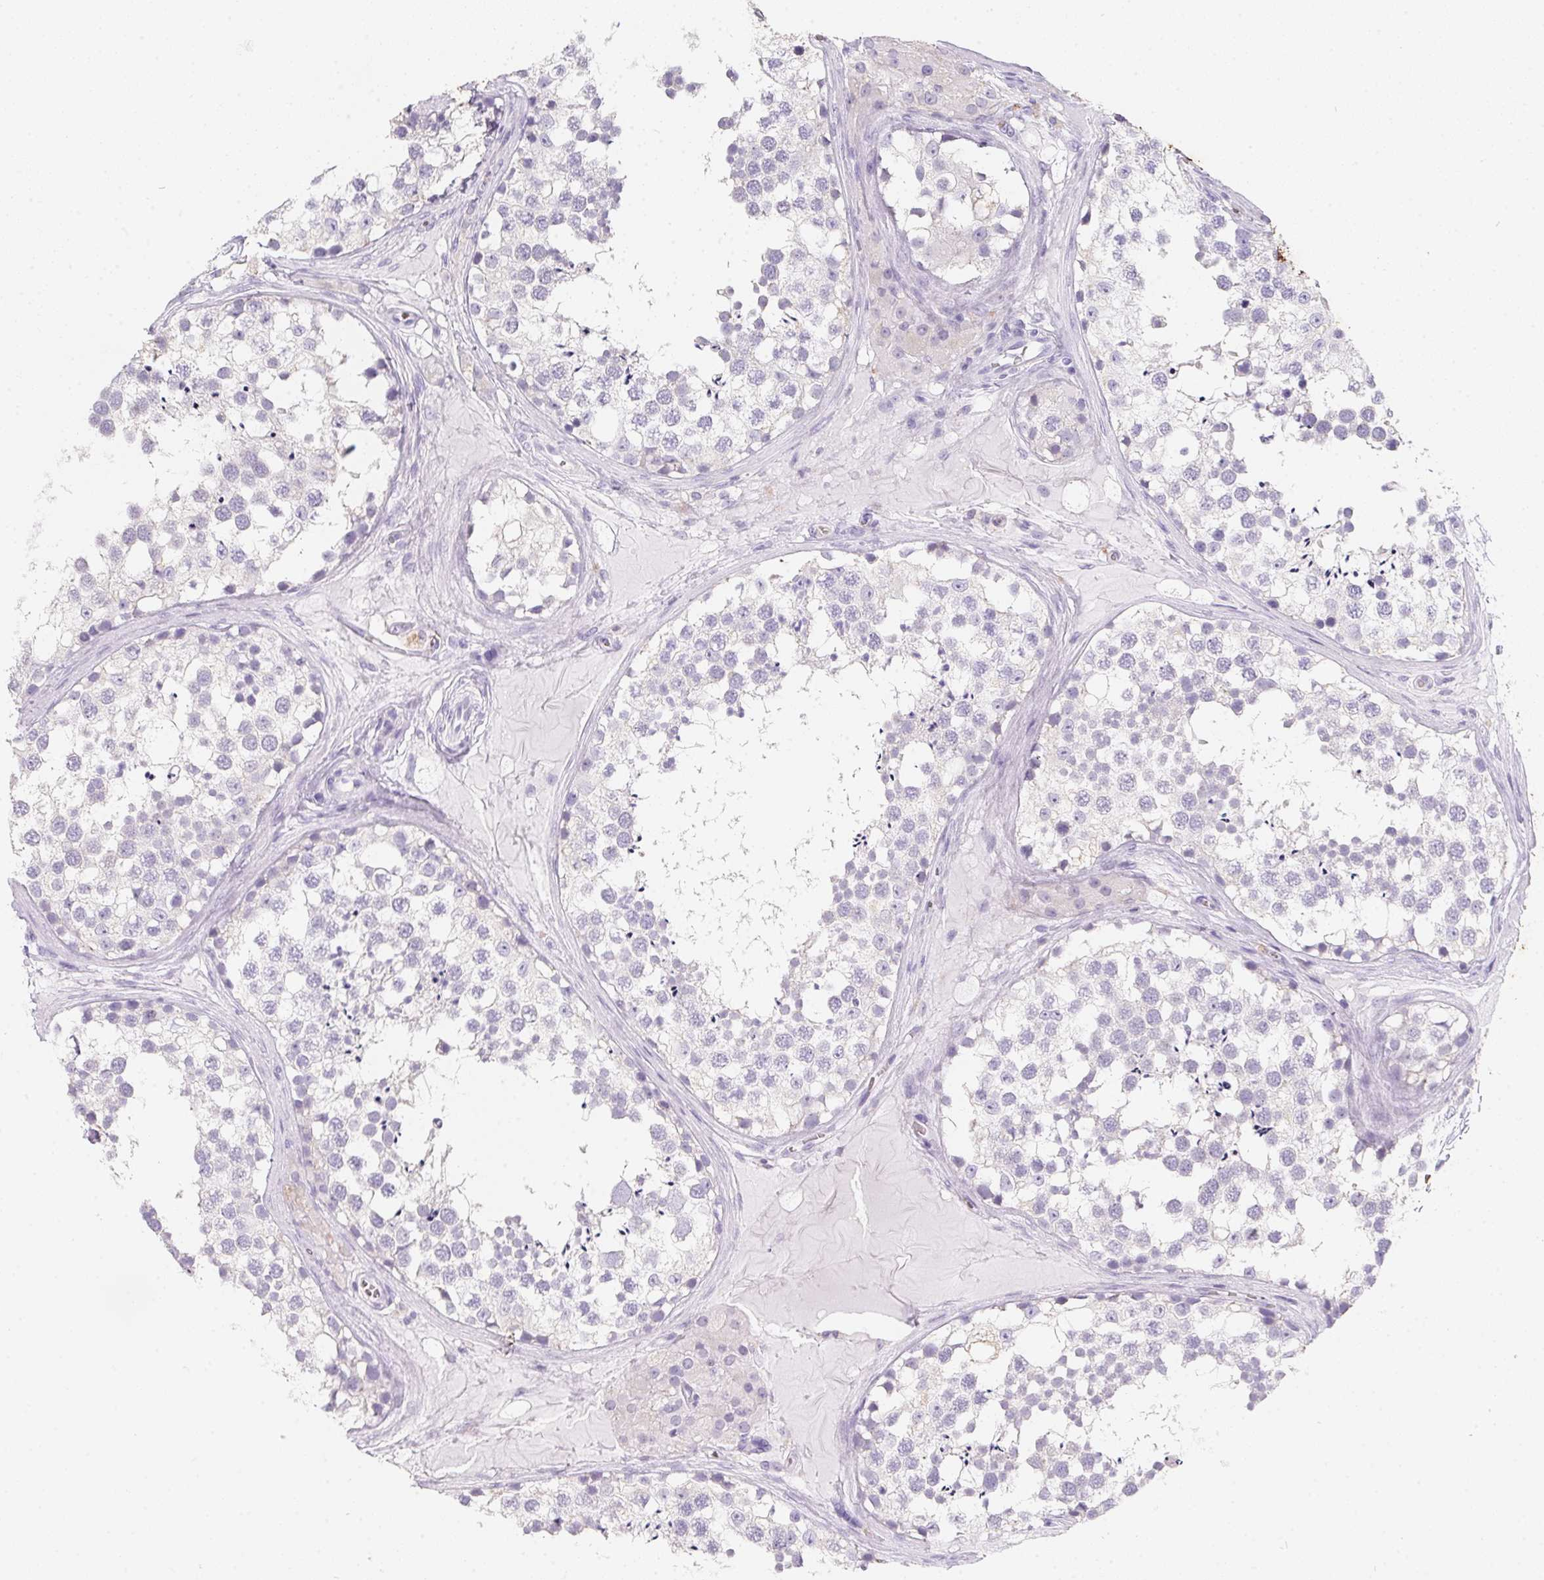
{"staining": {"intensity": "negative", "quantity": "none", "location": "none"}, "tissue": "testis", "cell_type": "Cells in seminiferous ducts", "image_type": "normal", "snomed": [{"axis": "morphology", "description": "Normal tissue, NOS"}, {"axis": "morphology", "description": "Seminoma, NOS"}, {"axis": "topography", "description": "Testis"}], "caption": "Testis was stained to show a protein in brown. There is no significant staining in cells in seminiferous ducts. The staining was performed using DAB (3,3'-diaminobenzidine) to visualize the protein expression in brown, while the nuclei were stained in blue with hematoxylin (Magnification: 20x).", "gene": "DCD", "patient": {"sex": "male", "age": 65}}